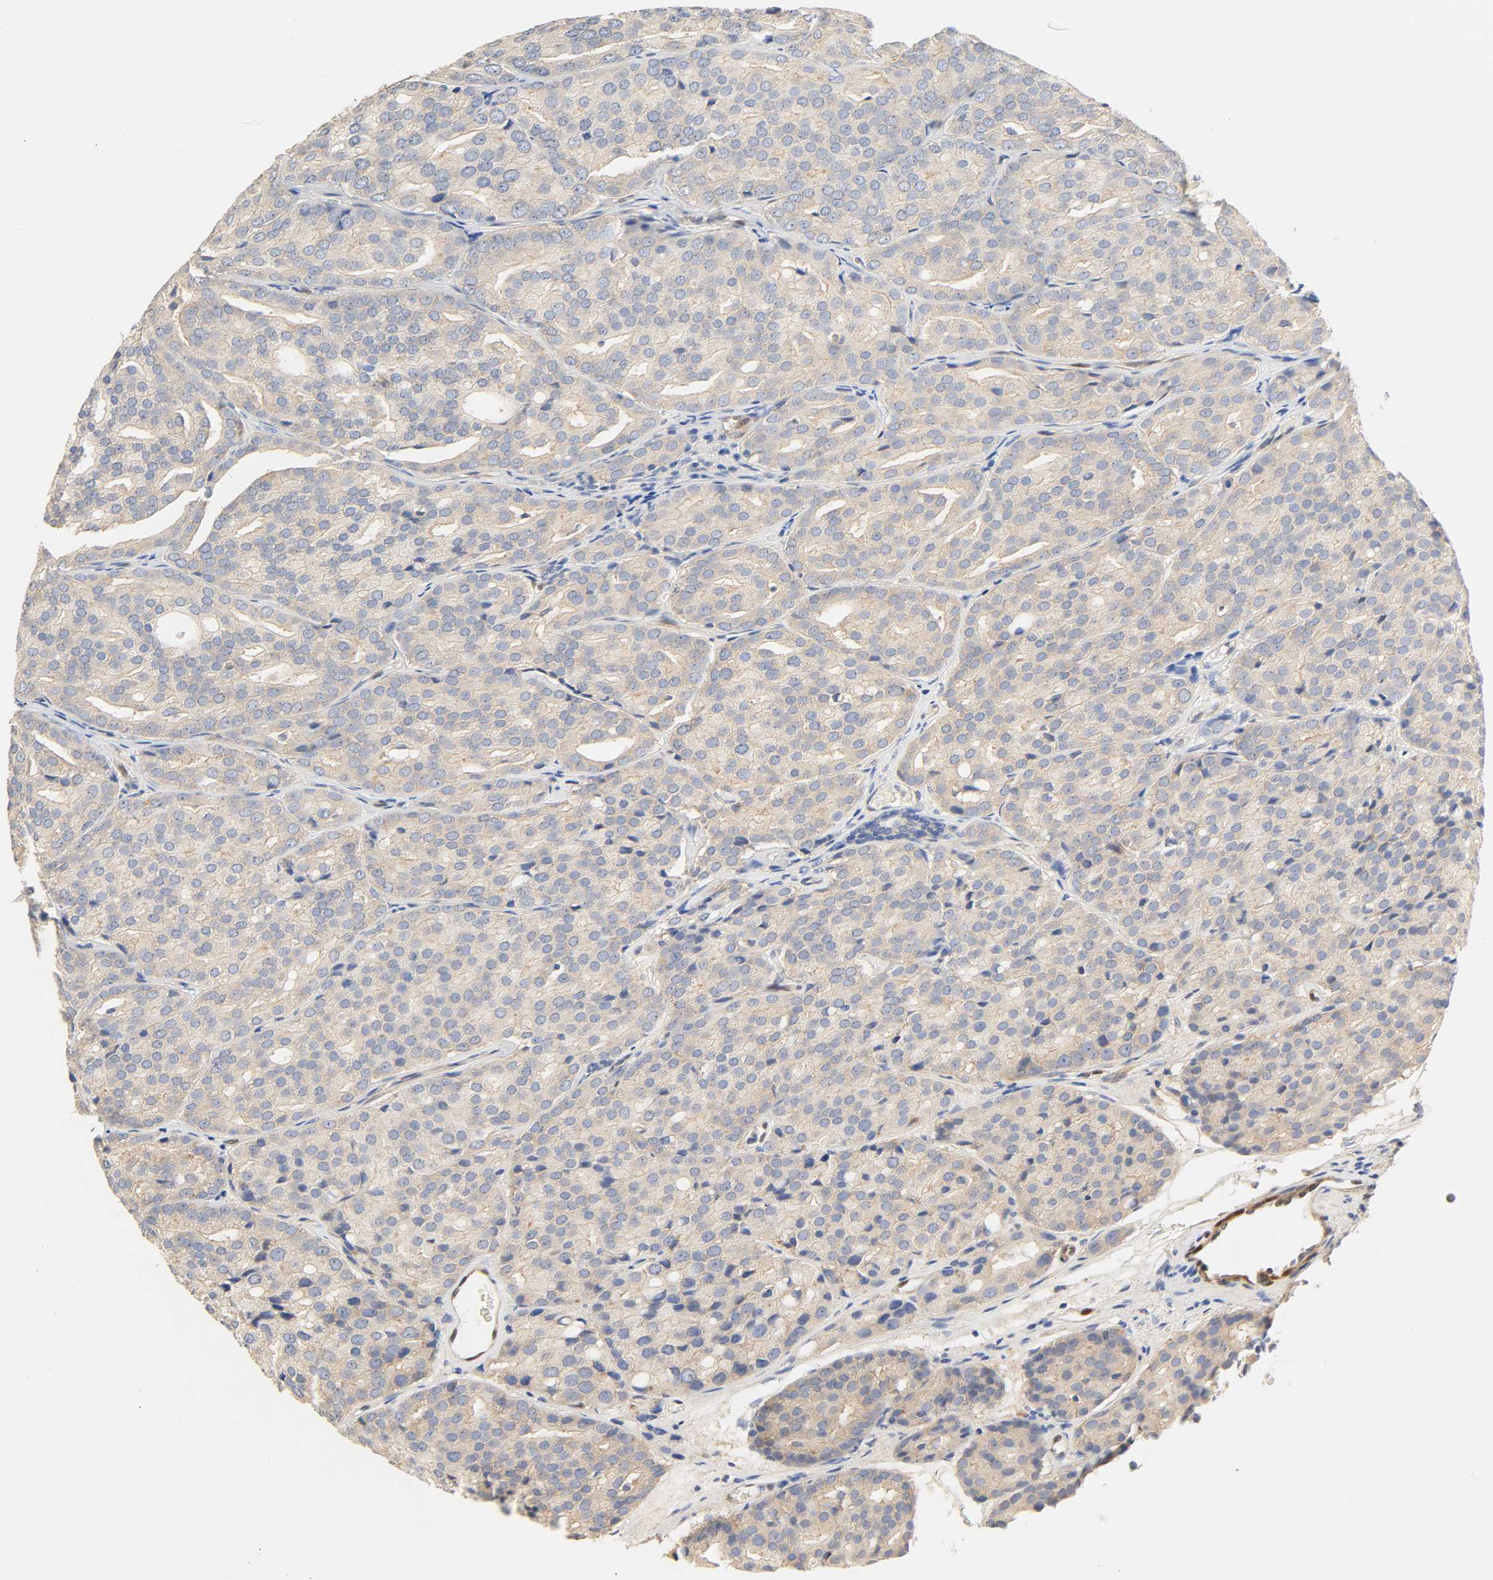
{"staining": {"intensity": "negative", "quantity": "none", "location": "none"}, "tissue": "prostate cancer", "cell_type": "Tumor cells", "image_type": "cancer", "snomed": [{"axis": "morphology", "description": "Adenocarcinoma, High grade"}, {"axis": "topography", "description": "Prostate"}], "caption": "DAB (3,3'-diaminobenzidine) immunohistochemical staining of human prostate high-grade adenocarcinoma shows no significant staining in tumor cells.", "gene": "BORCS8-MEF2B", "patient": {"sex": "male", "age": 64}}